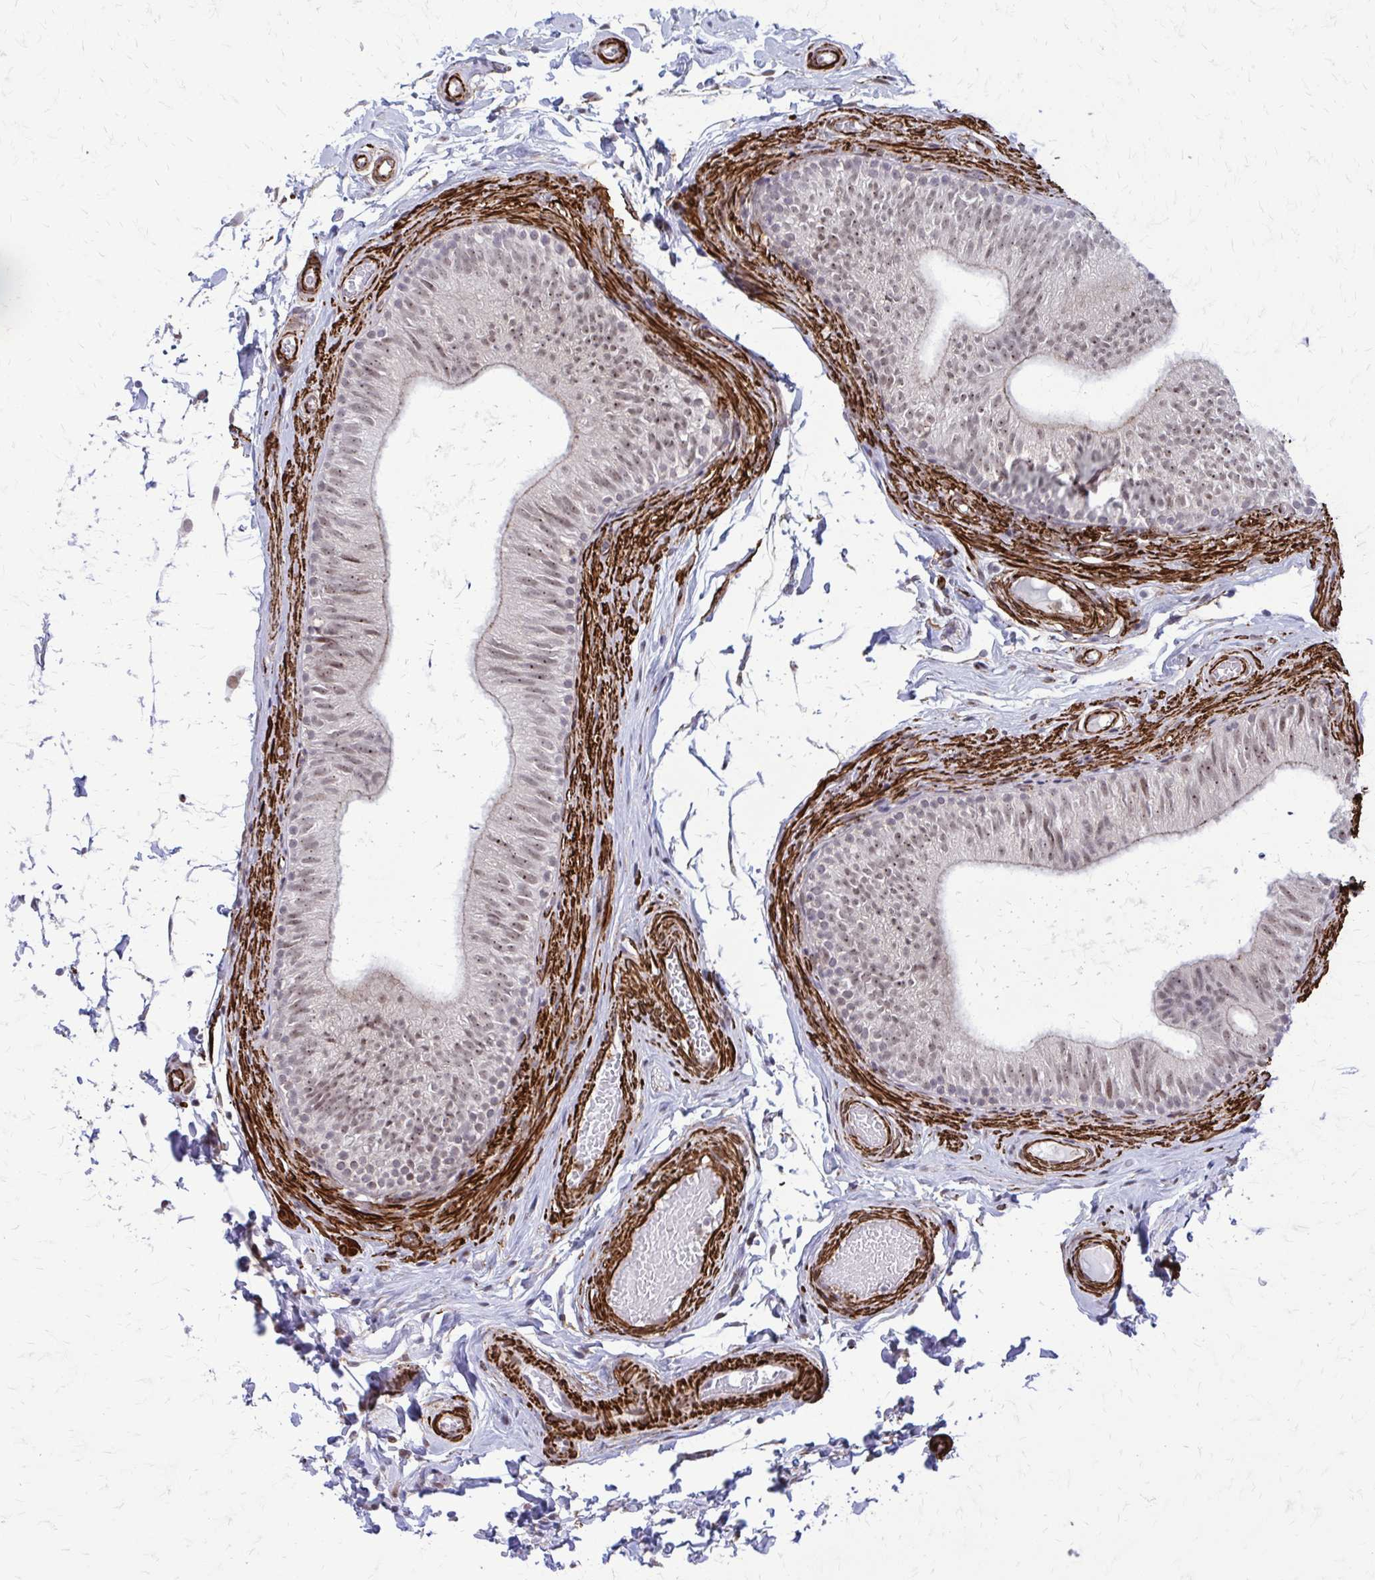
{"staining": {"intensity": "moderate", "quantity": "25%-75%", "location": "nuclear"}, "tissue": "epididymis", "cell_type": "Glandular cells", "image_type": "normal", "snomed": [{"axis": "morphology", "description": "Normal tissue, NOS"}, {"axis": "topography", "description": "Epididymis, spermatic cord, NOS"}, {"axis": "topography", "description": "Epididymis"}, {"axis": "topography", "description": "Peripheral nerve tissue"}], "caption": "Epididymis stained with DAB (3,3'-diaminobenzidine) immunohistochemistry (IHC) demonstrates medium levels of moderate nuclear expression in approximately 25%-75% of glandular cells. Immunohistochemistry (ihc) stains the protein in brown and the nuclei are stained blue.", "gene": "NRBF2", "patient": {"sex": "male", "age": 29}}